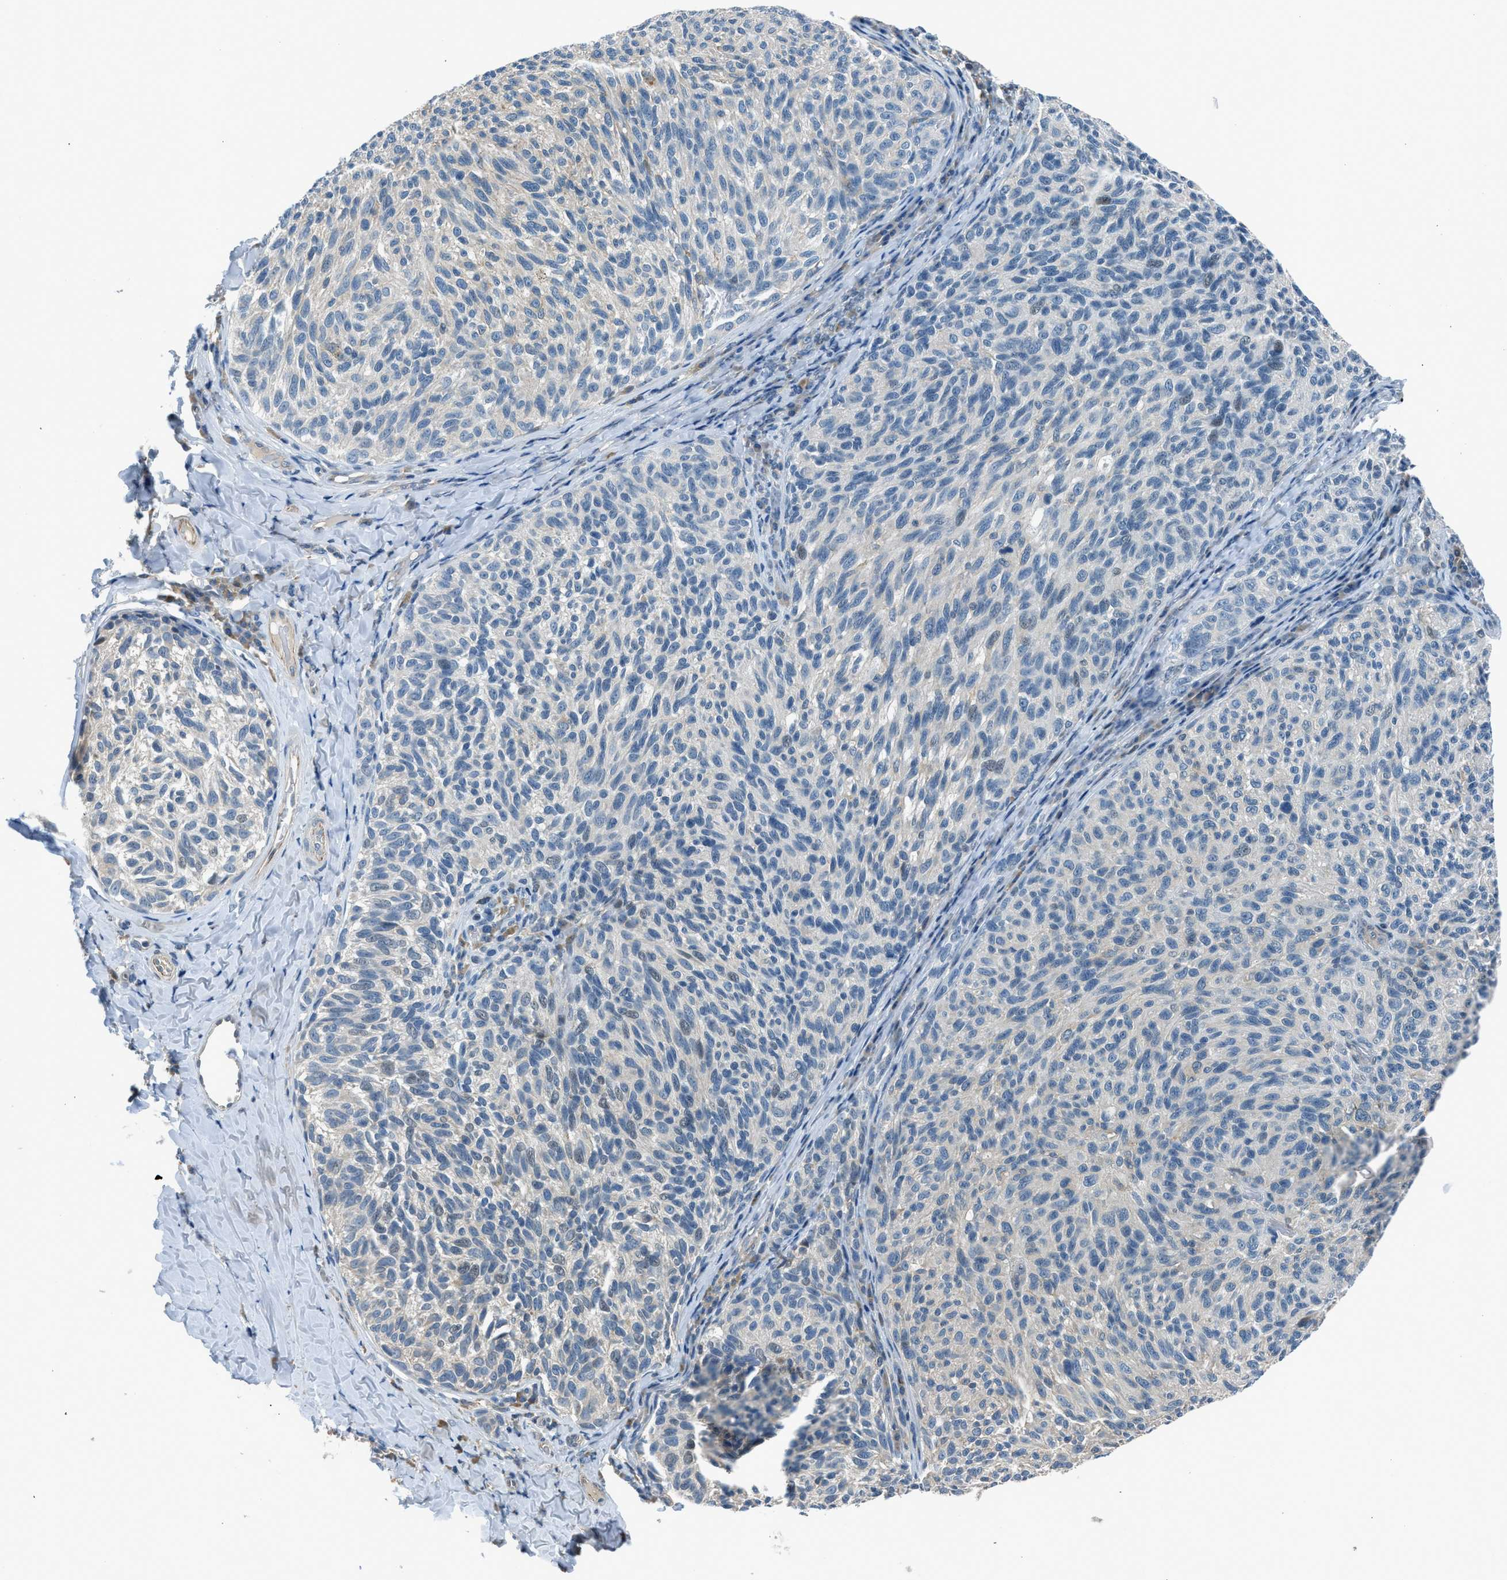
{"staining": {"intensity": "negative", "quantity": "none", "location": "none"}, "tissue": "melanoma", "cell_type": "Tumor cells", "image_type": "cancer", "snomed": [{"axis": "morphology", "description": "Malignant melanoma, NOS"}, {"axis": "topography", "description": "Skin"}], "caption": "The photomicrograph reveals no significant staining in tumor cells of melanoma.", "gene": "LMLN", "patient": {"sex": "female", "age": 73}}